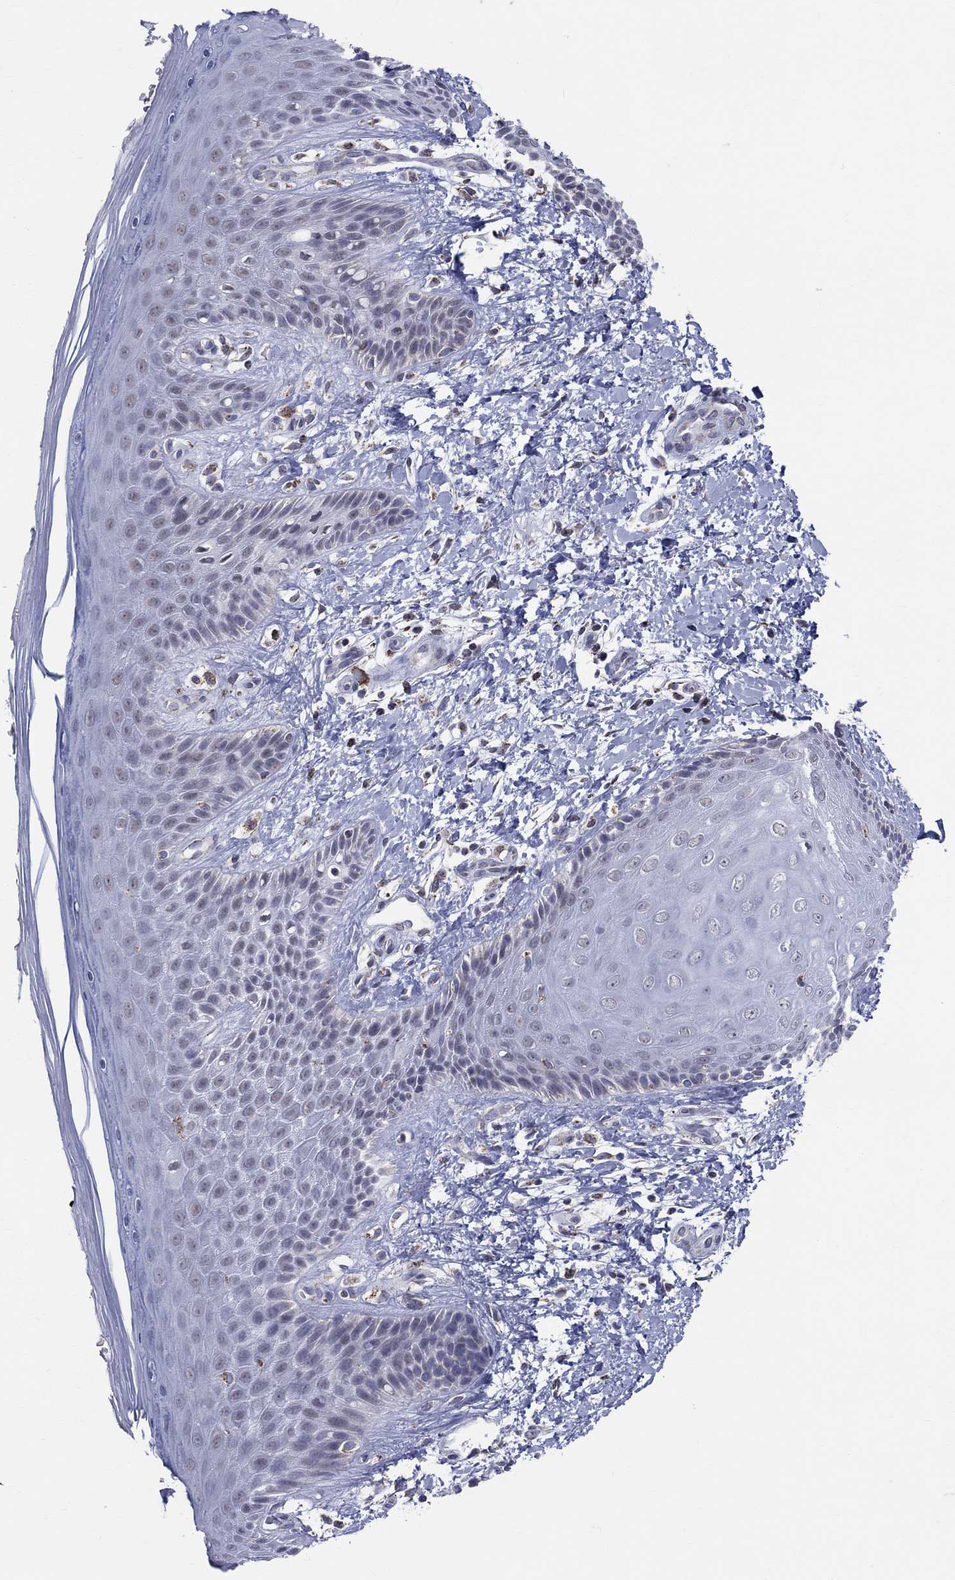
{"staining": {"intensity": "moderate", "quantity": "<25%", "location": "nuclear"}, "tissue": "skin", "cell_type": "Epidermal cells", "image_type": "normal", "snomed": [{"axis": "morphology", "description": "Normal tissue, NOS"}, {"axis": "topography", "description": "Anal"}], "caption": "IHC histopathology image of benign skin stained for a protein (brown), which demonstrates low levels of moderate nuclear expression in approximately <25% of epidermal cells.", "gene": "KISS1R", "patient": {"sex": "male", "age": 36}}